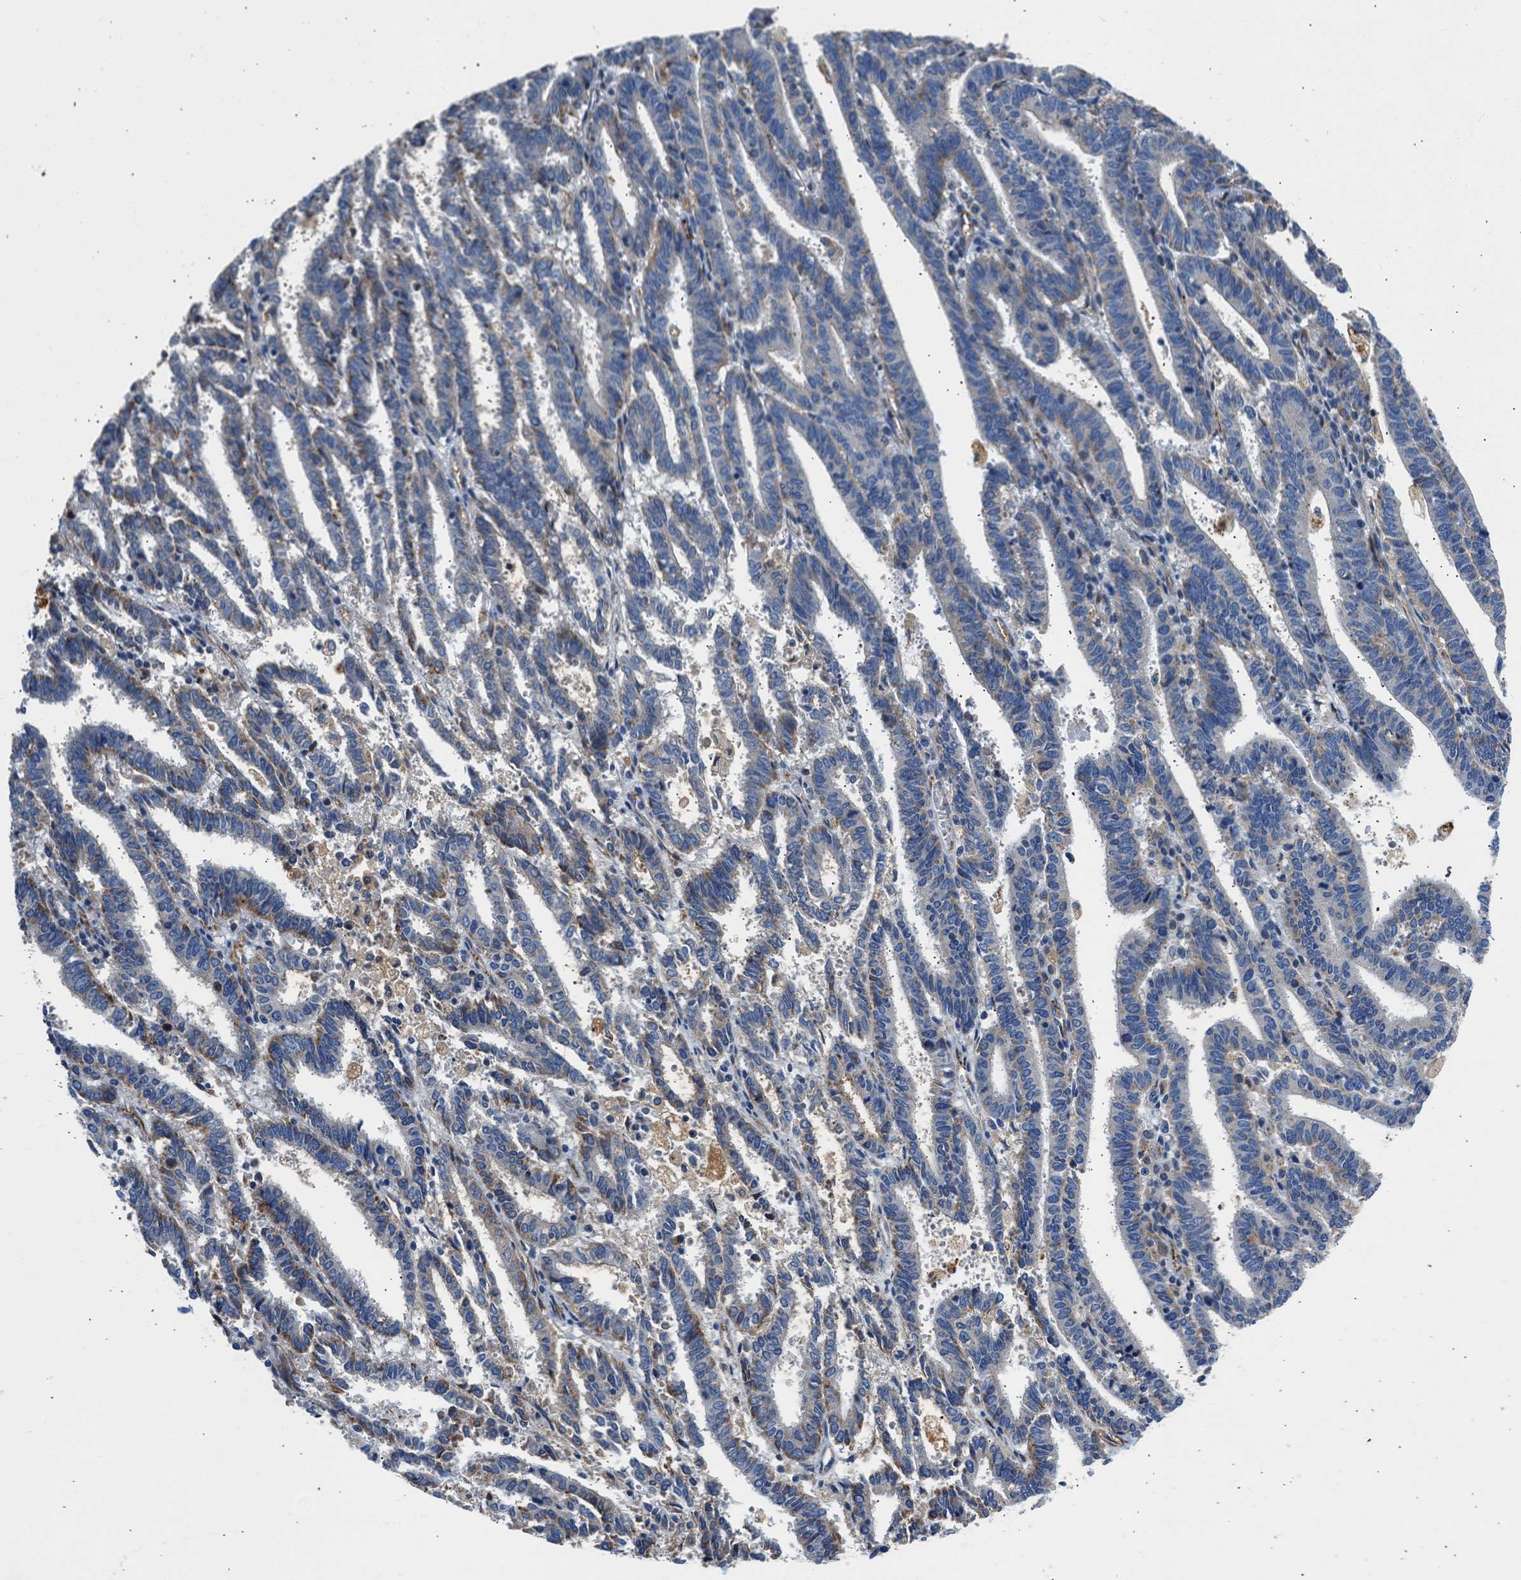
{"staining": {"intensity": "weak", "quantity": "25%-75%", "location": "cytoplasmic/membranous"}, "tissue": "endometrial cancer", "cell_type": "Tumor cells", "image_type": "cancer", "snomed": [{"axis": "morphology", "description": "Adenocarcinoma, NOS"}, {"axis": "topography", "description": "Uterus"}], "caption": "A low amount of weak cytoplasmic/membranous staining is identified in approximately 25%-75% of tumor cells in adenocarcinoma (endometrial) tissue.", "gene": "ULK4", "patient": {"sex": "female", "age": 83}}